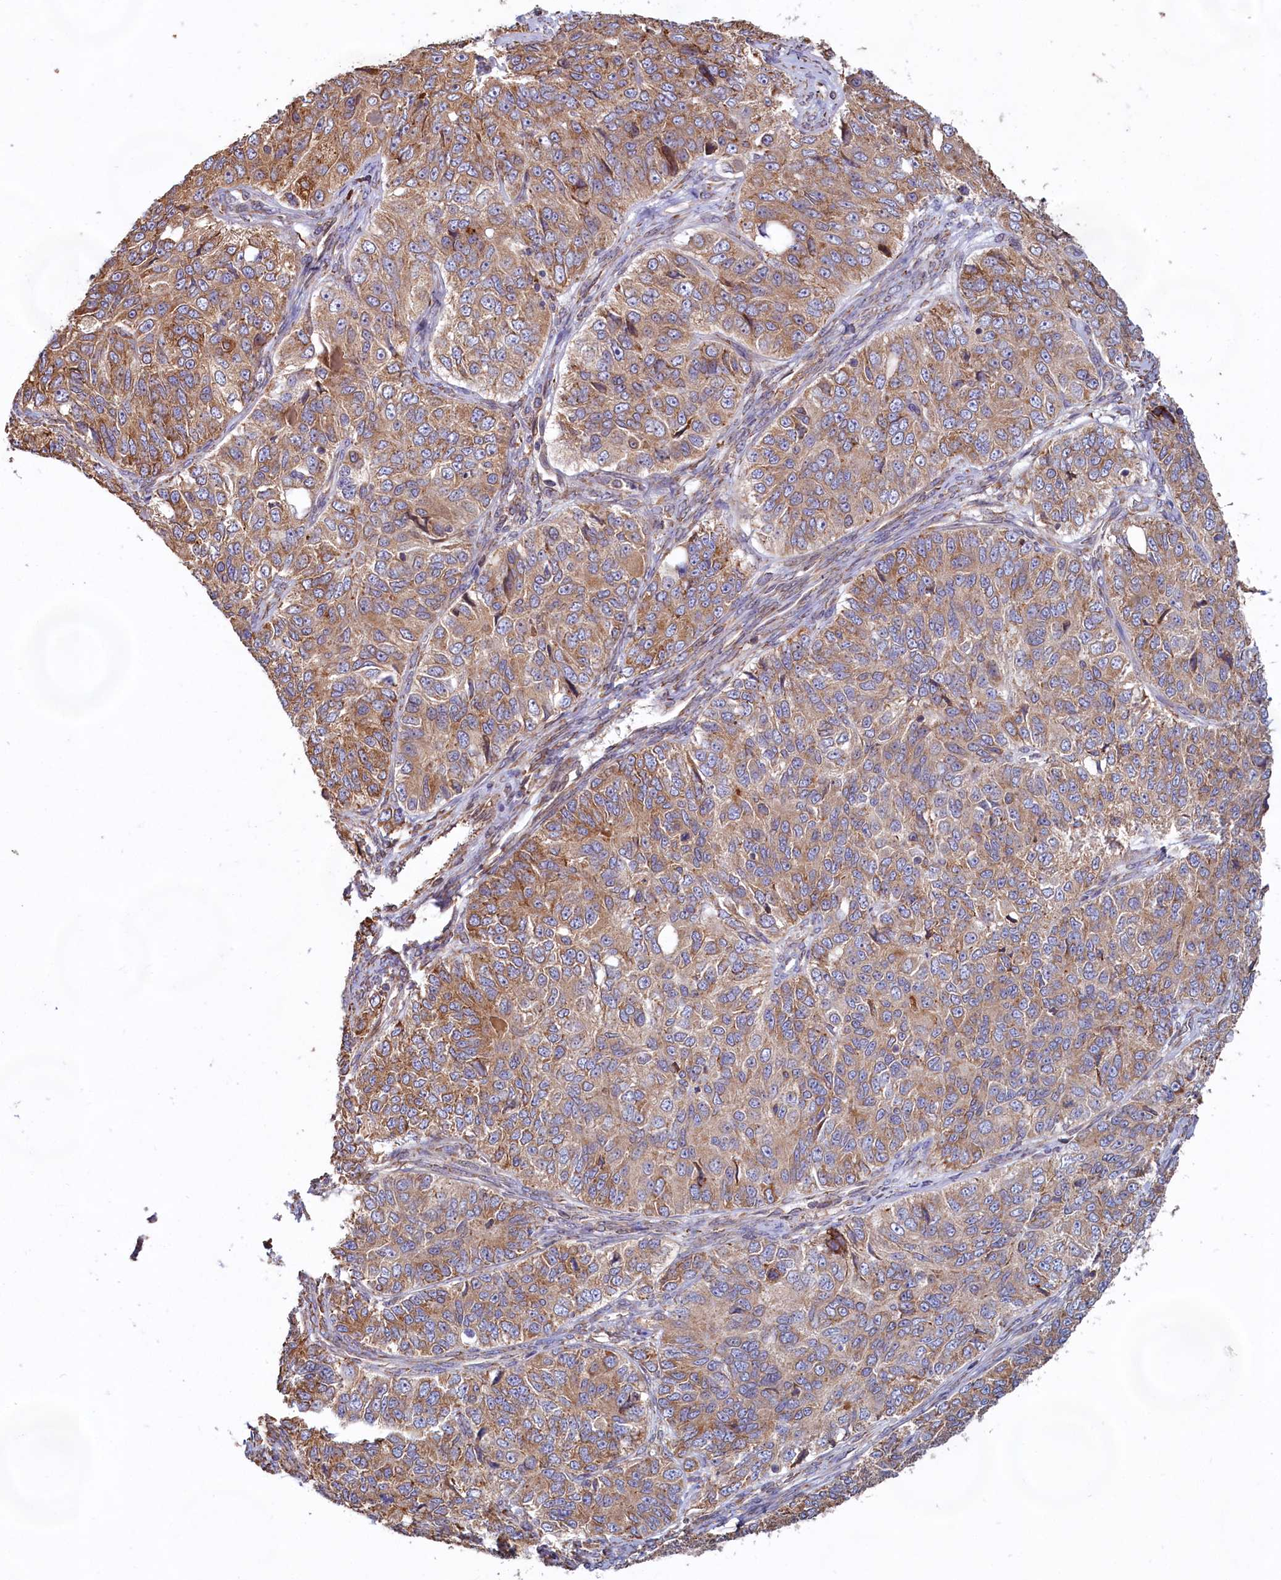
{"staining": {"intensity": "moderate", "quantity": ">75%", "location": "cytoplasmic/membranous"}, "tissue": "ovarian cancer", "cell_type": "Tumor cells", "image_type": "cancer", "snomed": [{"axis": "morphology", "description": "Carcinoma, endometroid"}, {"axis": "topography", "description": "Ovary"}], "caption": "A medium amount of moderate cytoplasmic/membranous staining is identified in approximately >75% of tumor cells in ovarian cancer (endometroid carcinoma) tissue.", "gene": "TBC1D19", "patient": {"sex": "female", "age": 51}}